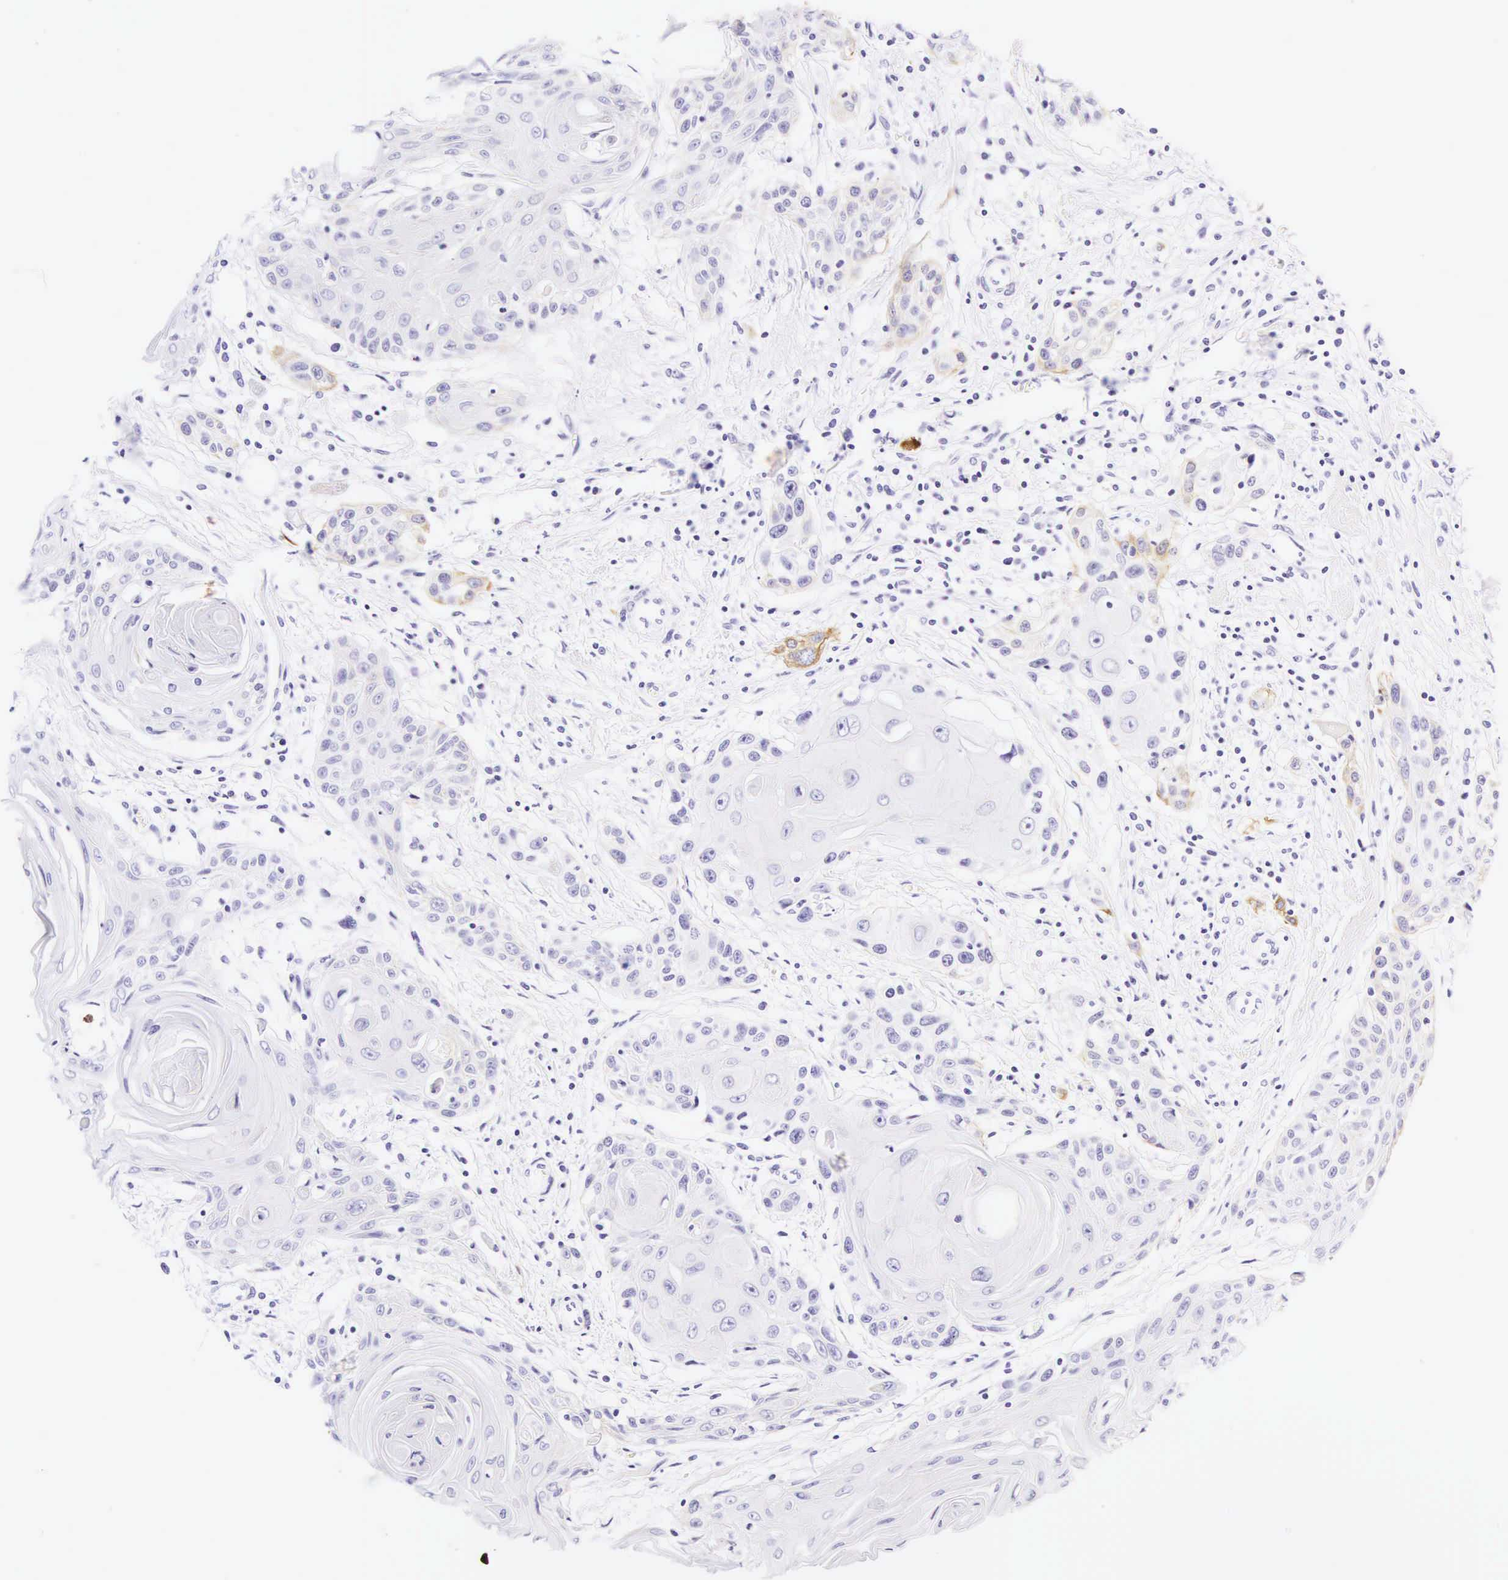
{"staining": {"intensity": "weak", "quantity": "<25%", "location": "cytoplasmic/membranous"}, "tissue": "head and neck cancer", "cell_type": "Tumor cells", "image_type": "cancer", "snomed": [{"axis": "morphology", "description": "Squamous cell carcinoma, NOS"}, {"axis": "morphology", "description": "Squamous cell carcinoma, metastatic, NOS"}, {"axis": "topography", "description": "Lymph node"}, {"axis": "topography", "description": "Salivary gland"}, {"axis": "topography", "description": "Head-Neck"}], "caption": "This histopathology image is of head and neck cancer stained with immunohistochemistry to label a protein in brown with the nuclei are counter-stained blue. There is no staining in tumor cells. (DAB IHC with hematoxylin counter stain).", "gene": "KRT18", "patient": {"sex": "female", "age": 74}}